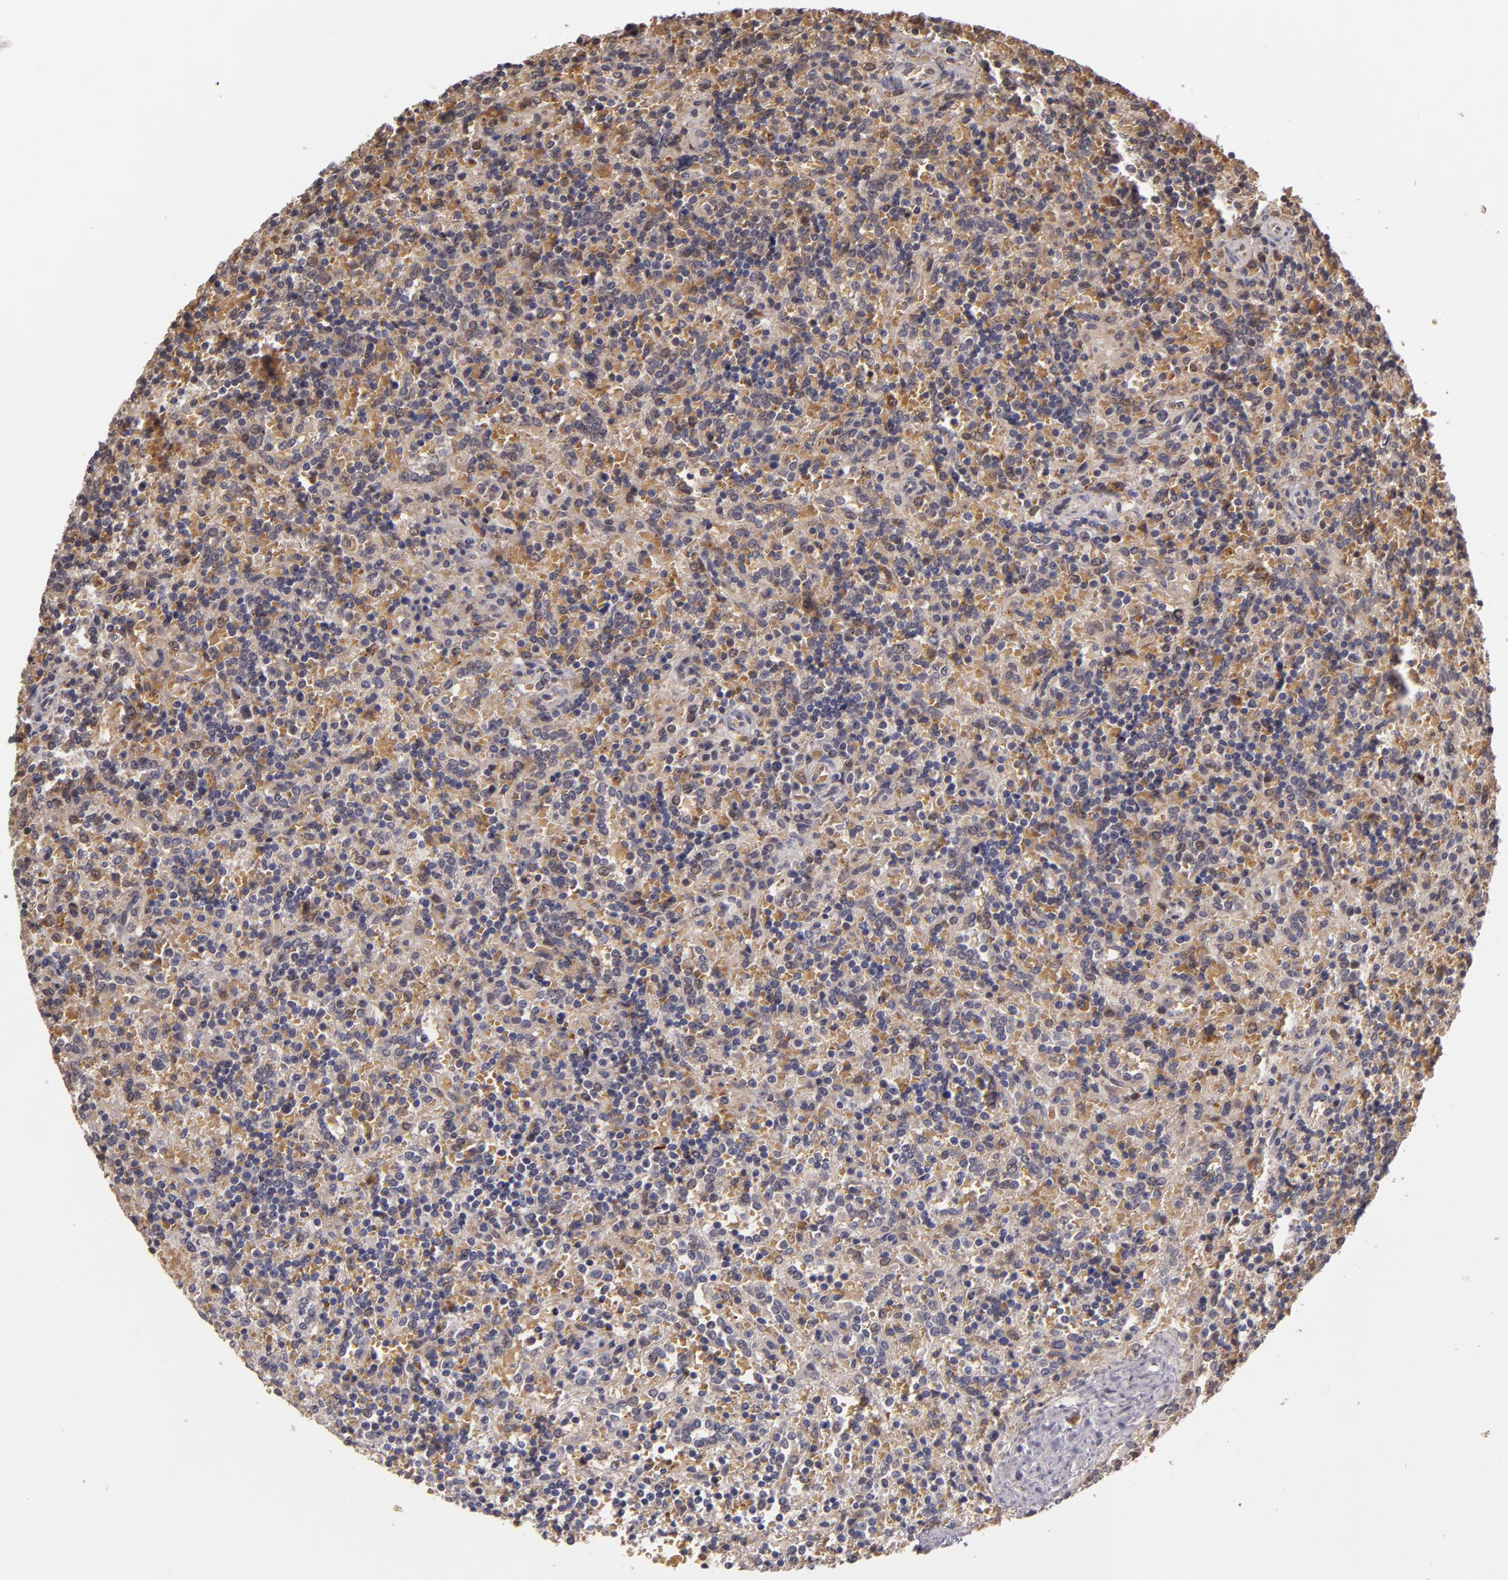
{"staining": {"intensity": "weak", "quantity": "25%-75%", "location": "cytoplasmic/membranous"}, "tissue": "lymphoma", "cell_type": "Tumor cells", "image_type": "cancer", "snomed": [{"axis": "morphology", "description": "Malignant lymphoma, non-Hodgkin's type, Low grade"}, {"axis": "topography", "description": "Spleen"}], "caption": "Tumor cells reveal low levels of weak cytoplasmic/membranous staining in about 25%-75% of cells in human low-grade malignant lymphoma, non-Hodgkin's type.", "gene": "CASP1", "patient": {"sex": "male", "age": 67}}